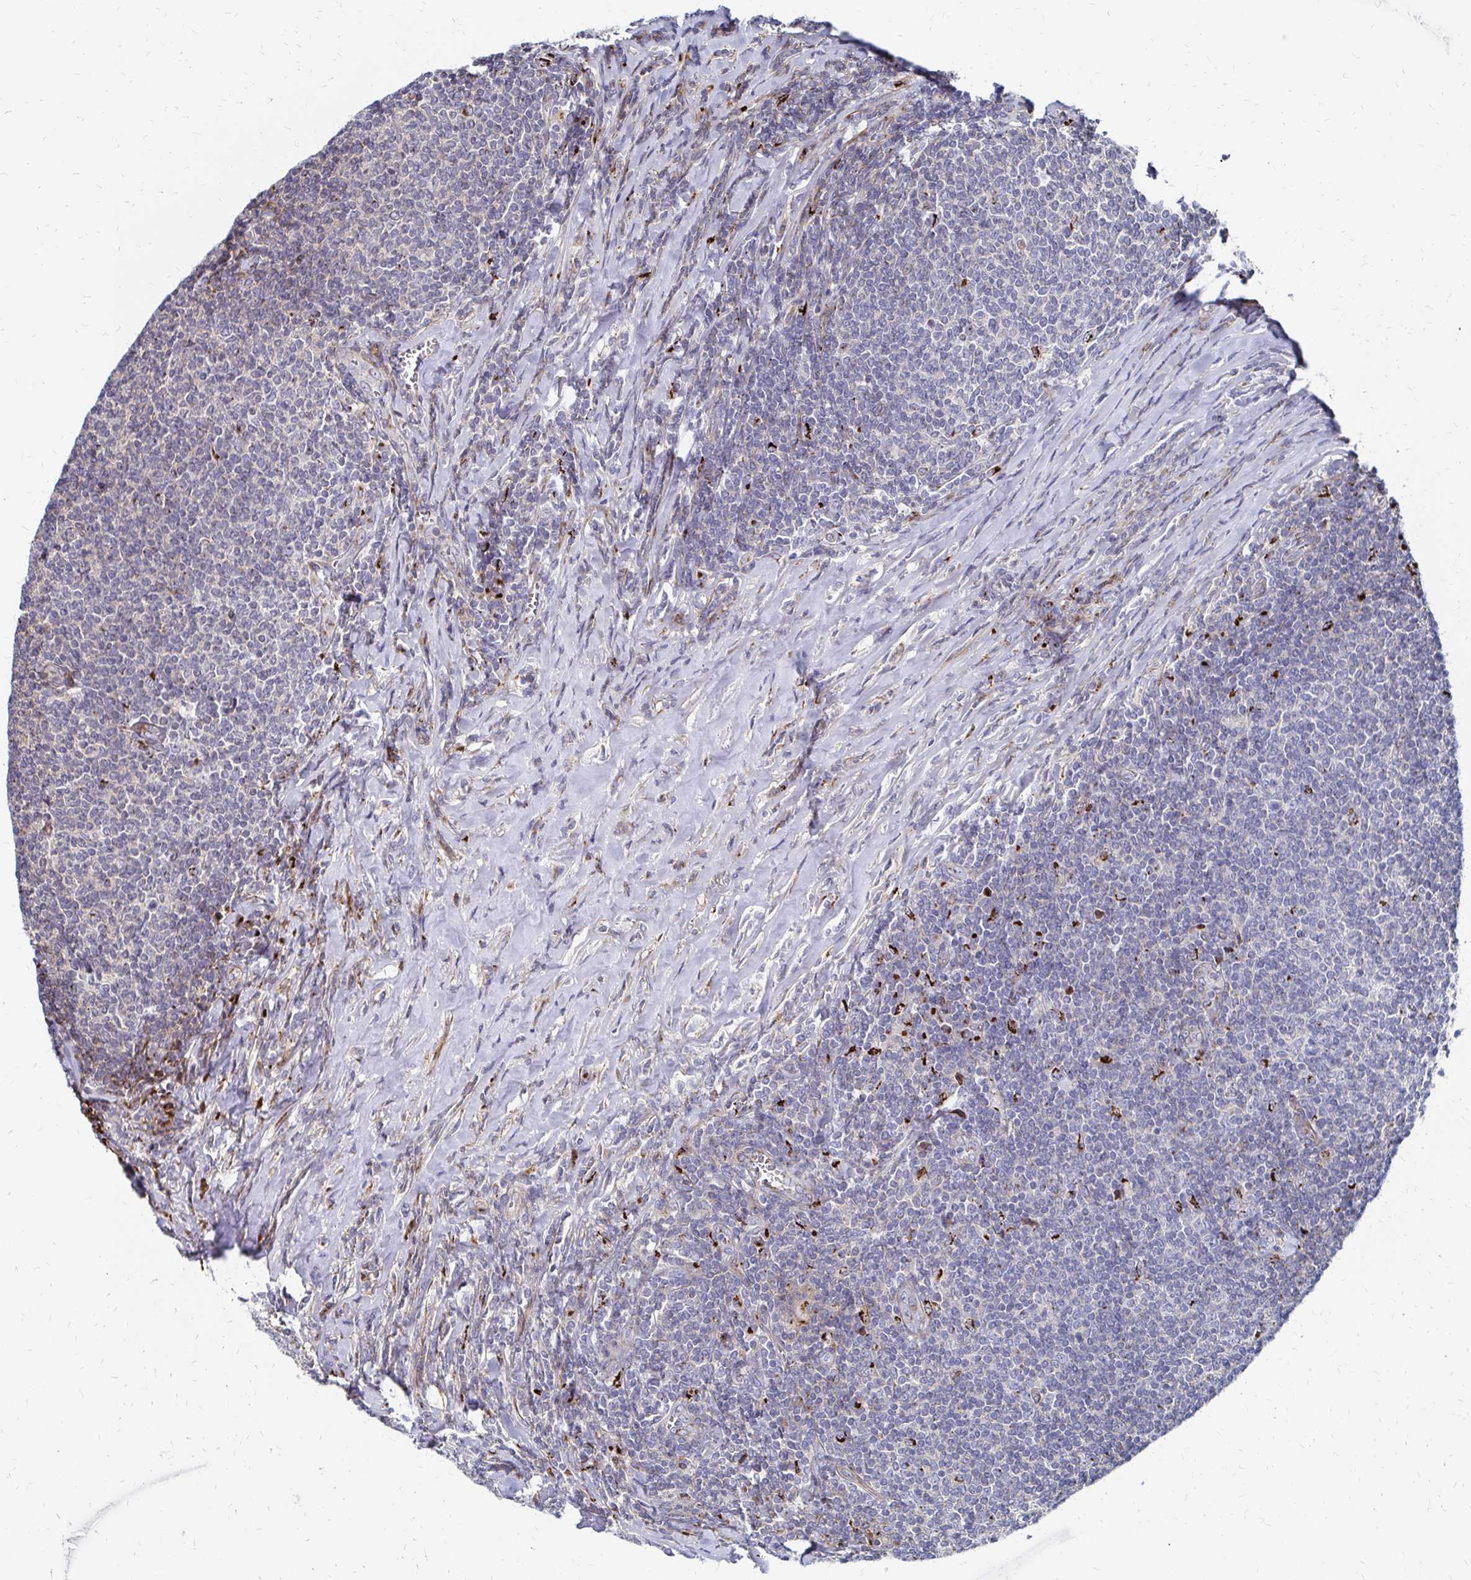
{"staining": {"intensity": "negative", "quantity": "none", "location": "none"}, "tissue": "lymphoma", "cell_type": "Tumor cells", "image_type": "cancer", "snomed": [{"axis": "morphology", "description": "Malignant lymphoma, non-Hodgkin's type, Low grade"}, {"axis": "topography", "description": "Lymph node"}], "caption": "Human lymphoma stained for a protein using immunohistochemistry displays no positivity in tumor cells.", "gene": "MAN1A1", "patient": {"sex": "male", "age": 52}}